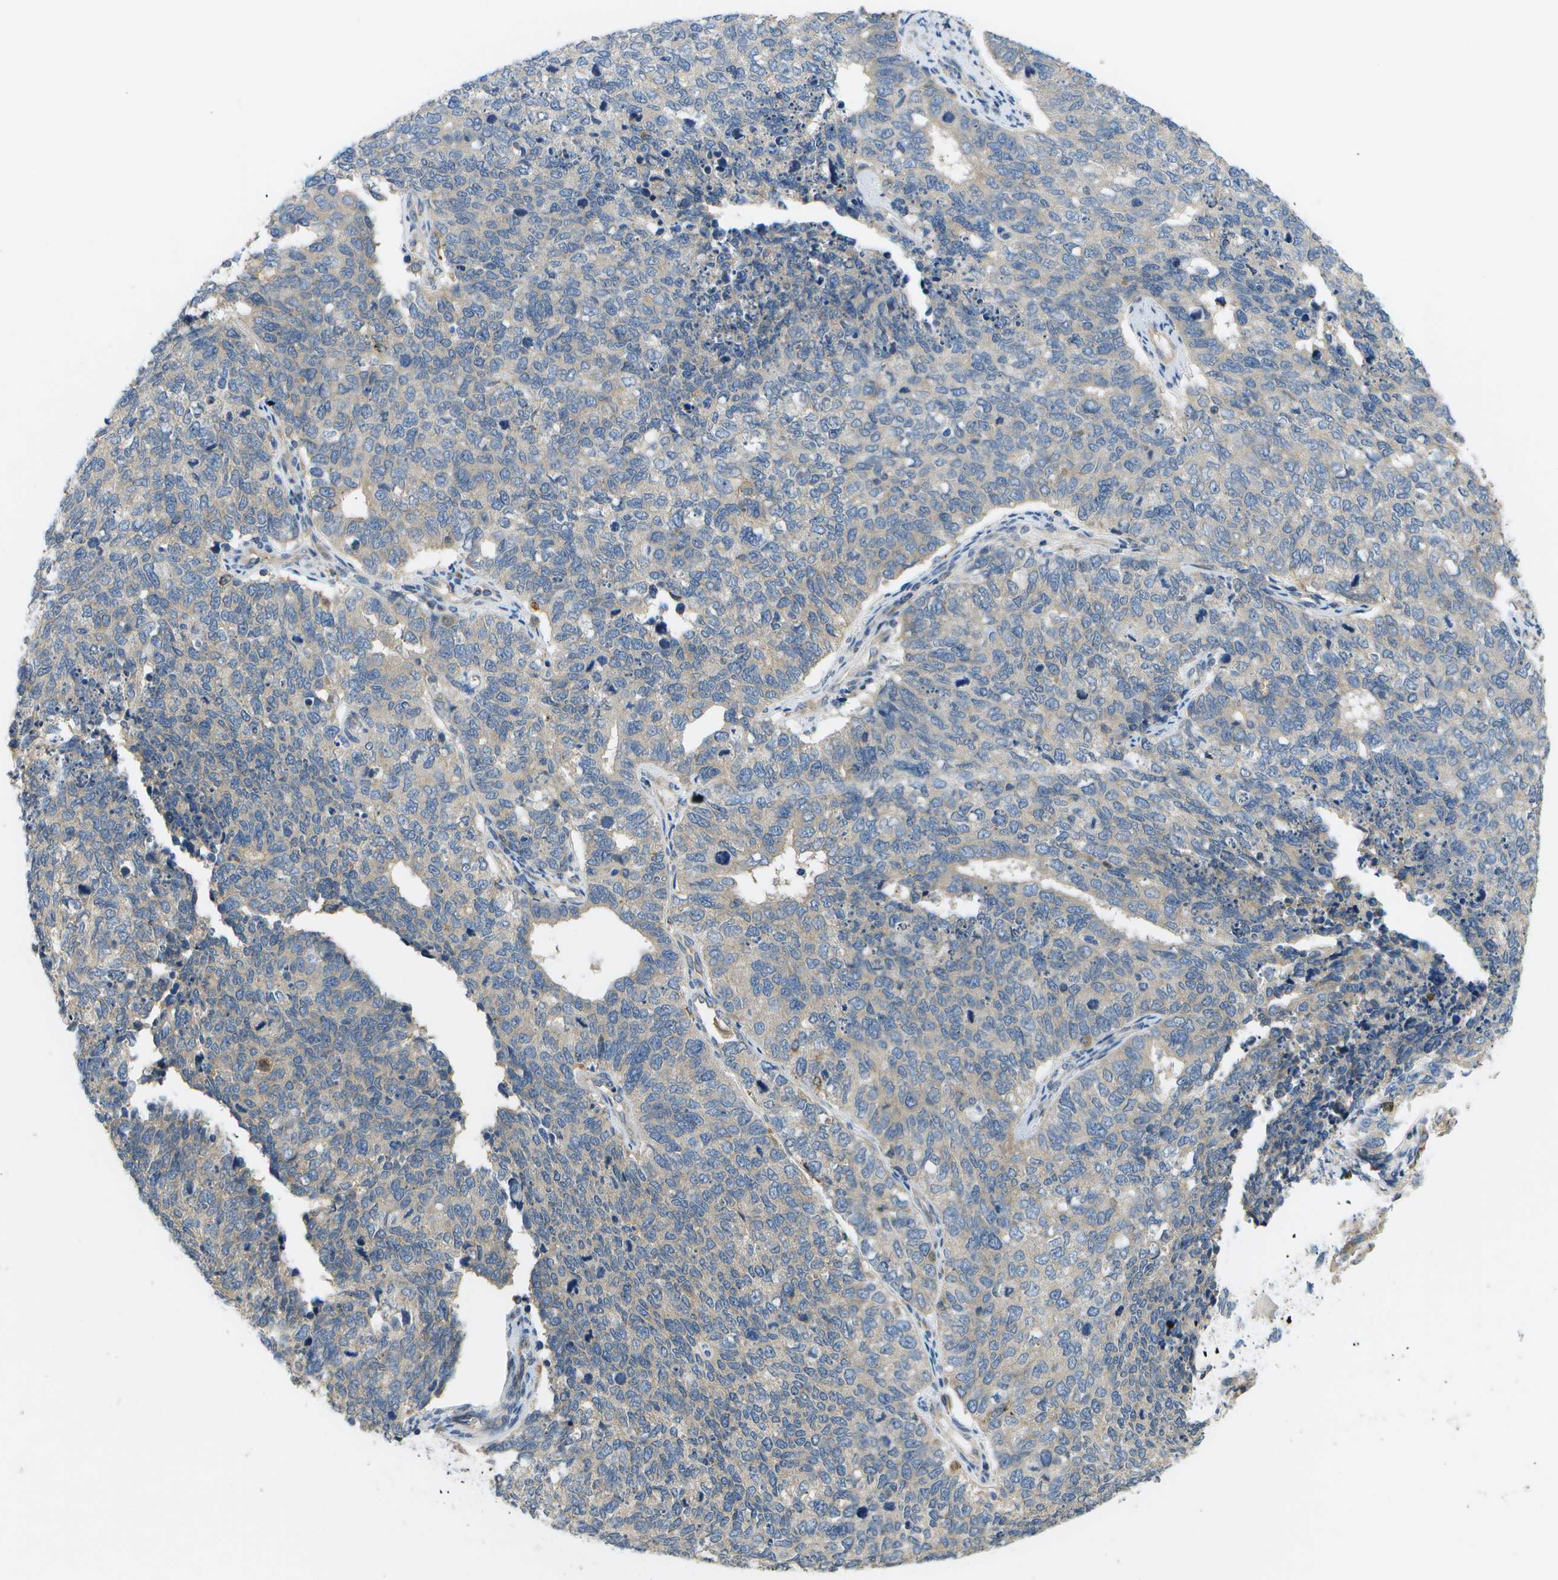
{"staining": {"intensity": "negative", "quantity": "none", "location": "none"}, "tissue": "cervical cancer", "cell_type": "Tumor cells", "image_type": "cancer", "snomed": [{"axis": "morphology", "description": "Squamous cell carcinoma, NOS"}, {"axis": "topography", "description": "Cervix"}], "caption": "High power microscopy histopathology image of an IHC photomicrograph of cervical cancer, revealing no significant expression in tumor cells. (DAB (3,3'-diaminobenzidine) immunohistochemistry with hematoxylin counter stain).", "gene": "SLC25A20", "patient": {"sex": "female", "age": 63}}